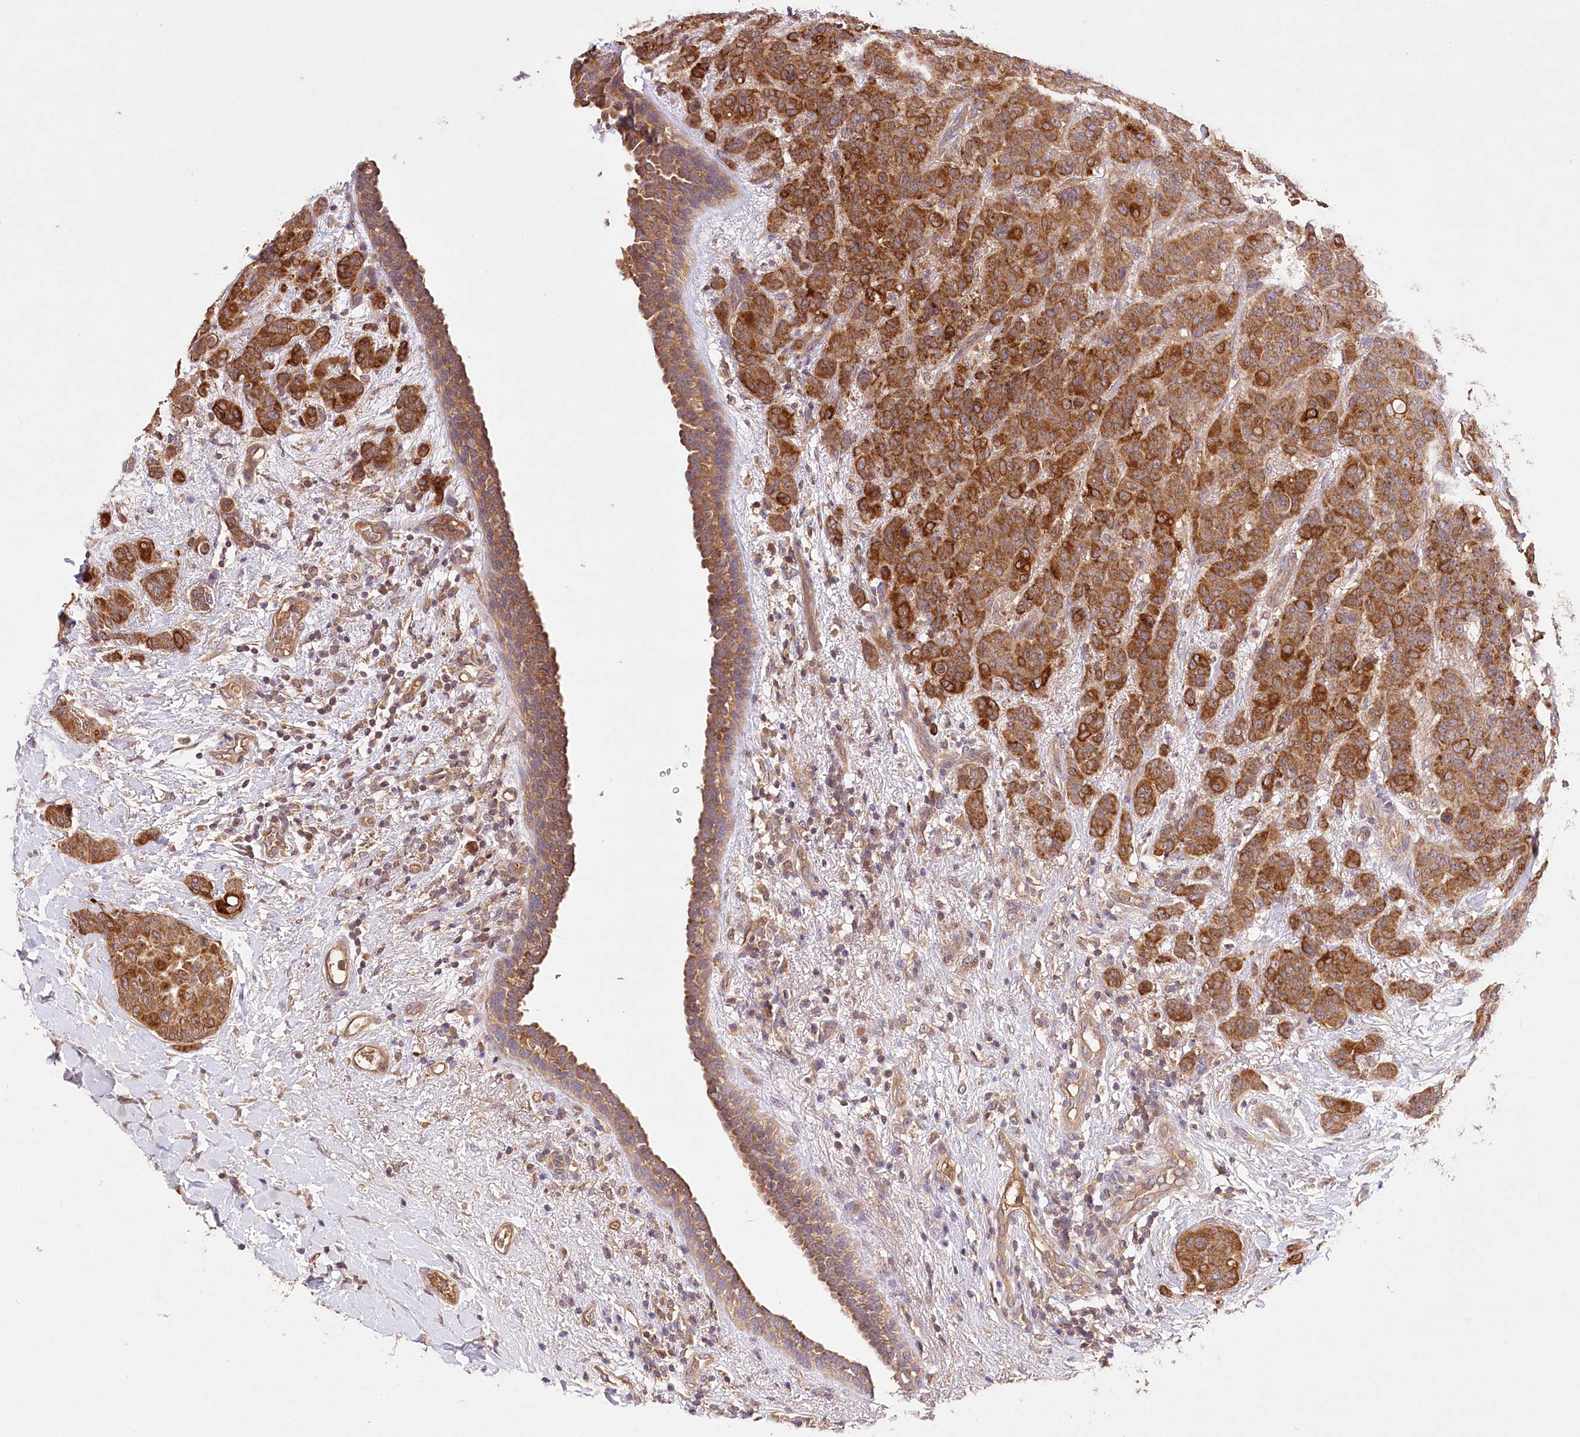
{"staining": {"intensity": "strong", "quantity": ">75%", "location": "cytoplasmic/membranous"}, "tissue": "breast cancer", "cell_type": "Tumor cells", "image_type": "cancer", "snomed": [{"axis": "morphology", "description": "Duct carcinoma"}, {"axis": "topography", "description": "Breast"}], "caption": "This is an image of immunohistochemistry (IHC) staining of breast invasive ductal carcinoma, which shows strong staining in the cytoplasmic/membranous of tumor cells.", "gene": "LSS", "patient": {"sex": "female", "age": 40}}